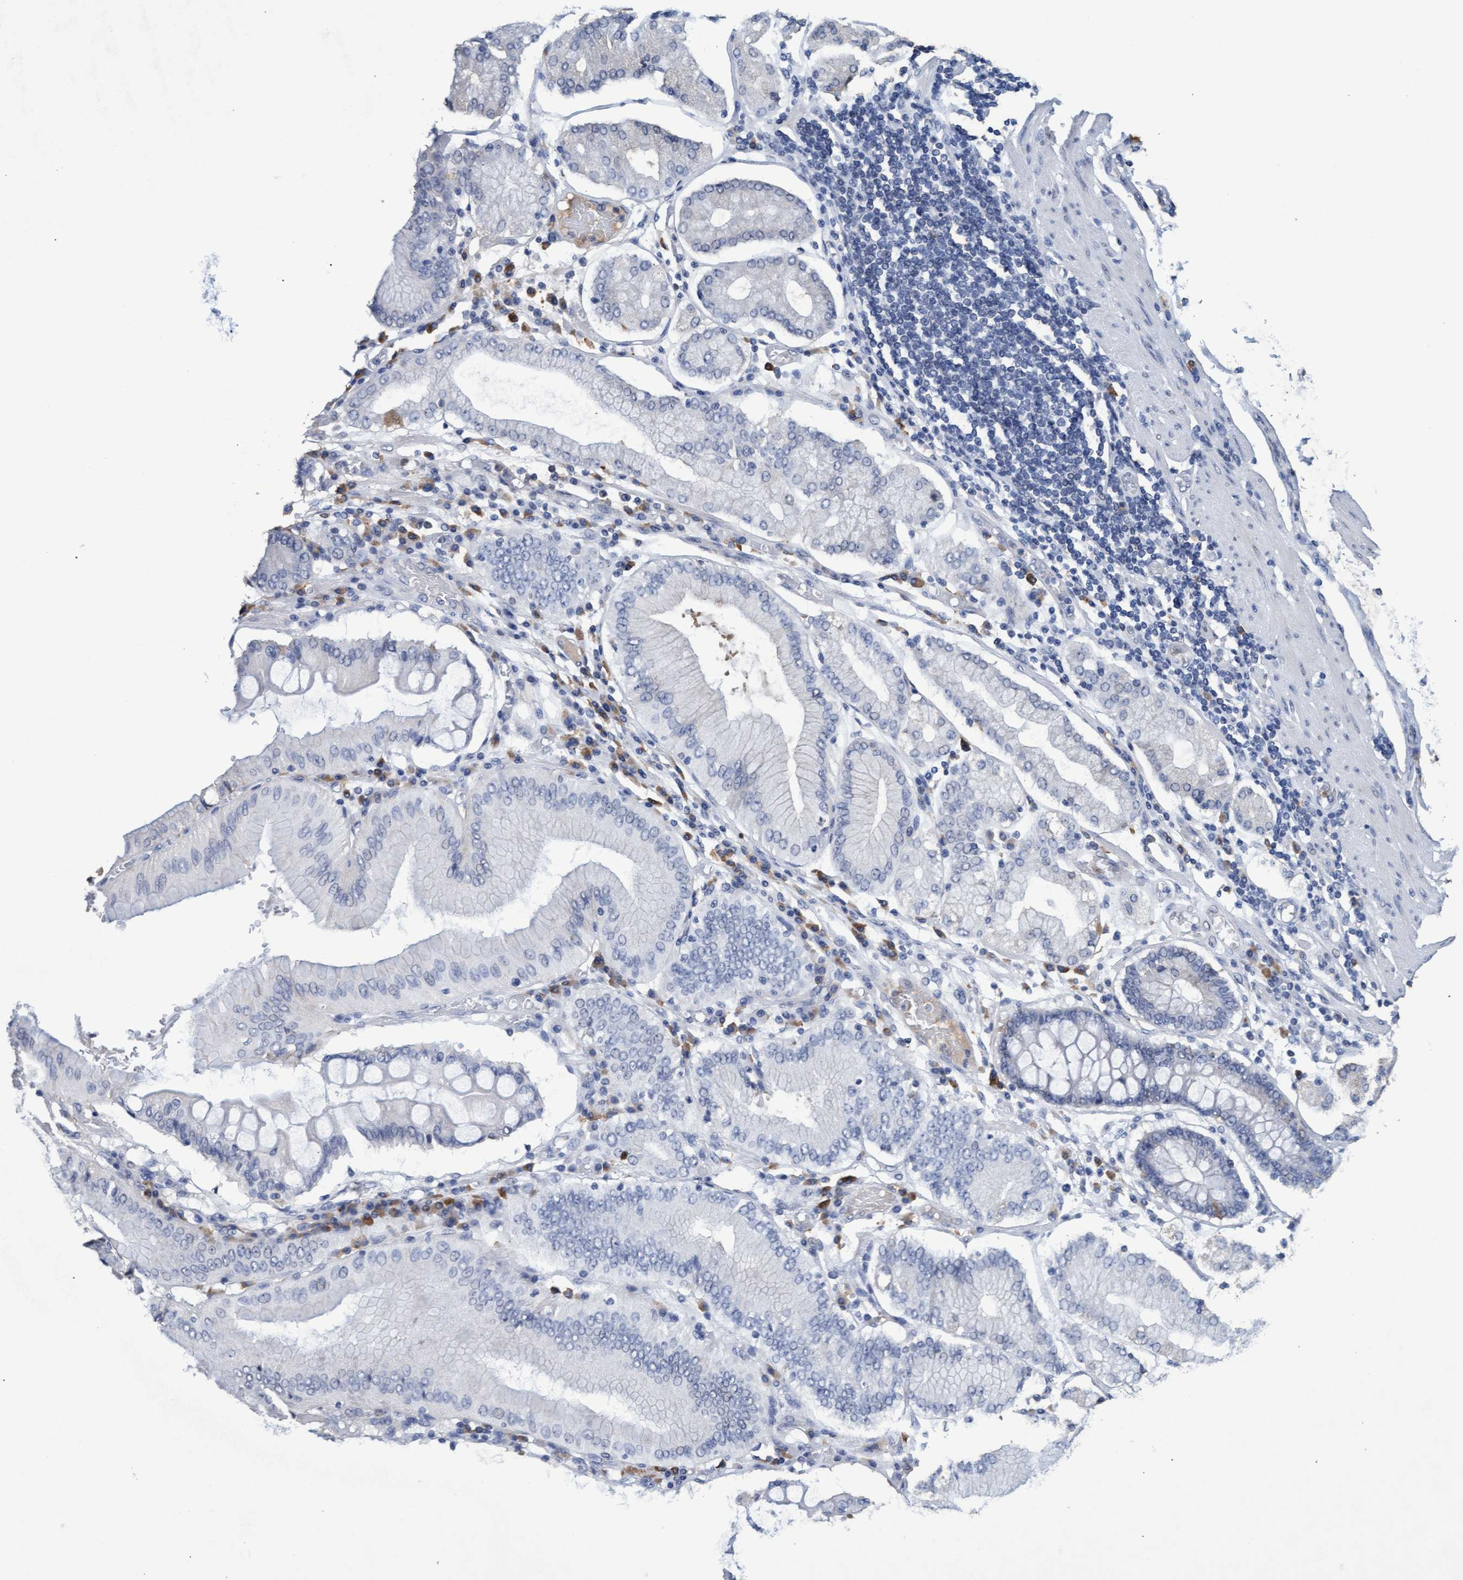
{"staining": {"intensity": "negative", "quantity": "none", "location": "none"}, "tissue": "stomach cancer", "cell_type": "Tumor cells", "image_type": "cancer", "snomed": [{"axis": "morphology", "description": "Adenocarcinoma, NOS"}, {"axis": "topography", "description": "Stomach"}], "caption": "Immunohistochemistry image of stomach cancer stained for a protein (brown), which shows no positivity in tumor cells.", "gene": "GPR39", "patient": {"sex": "female", "age": 73}}